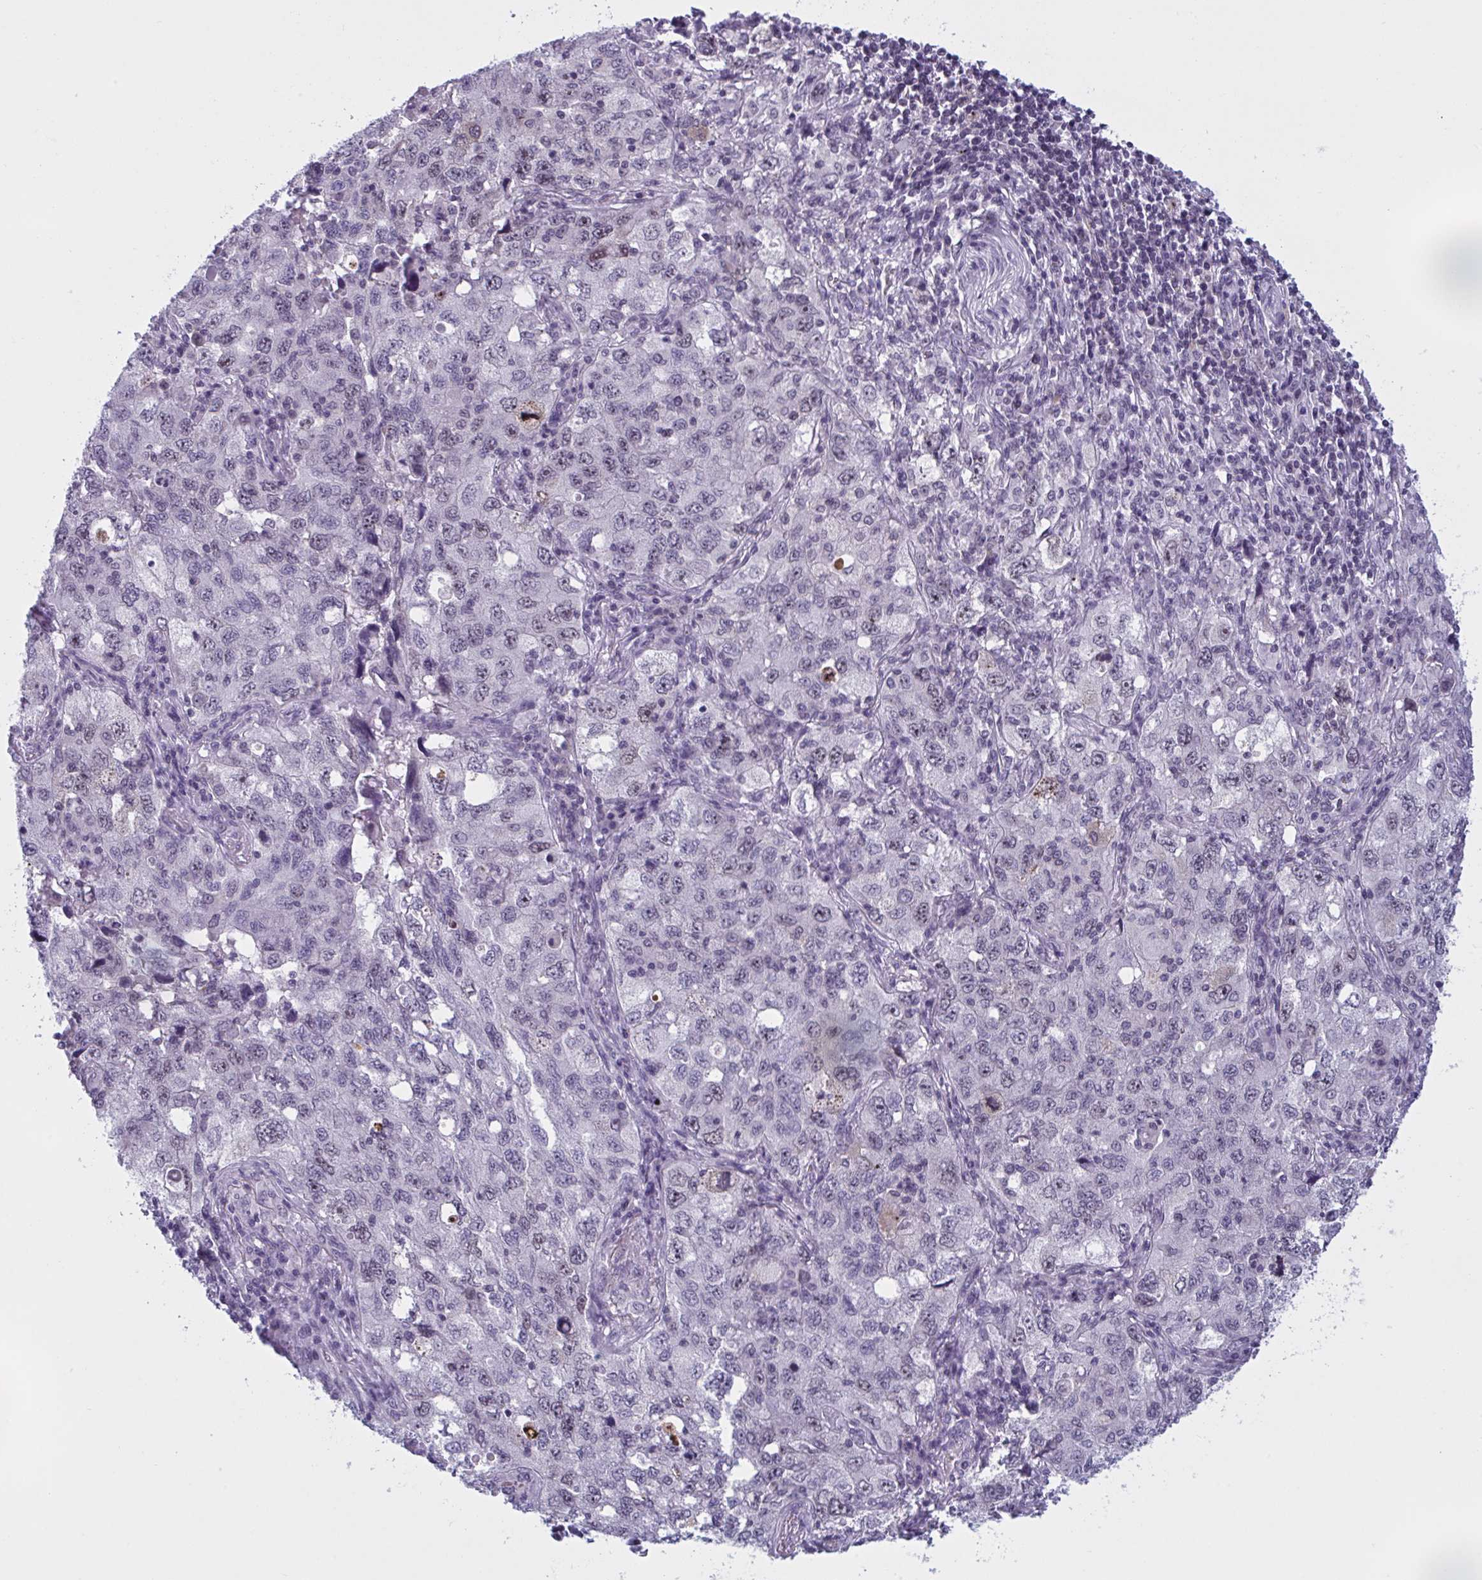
{"staining": {"intensity": "weak", "quantity": "<25%", "location": "nuclear"}, "tissue": "lung cancer", "cell_type": "Tumor cells", "image_type": "cancer", "snomed": [{"axis": "morphology", "description": "Adenocarcinoma, NOS"}, {"axis": "topography", "description": "Lung"}], "caption": "Tumor cells are negative for protein expression in human lung cancer (adenocarcinoma).", "gene": "TGM6", "patient": {"sex": "female", "age": 57}}